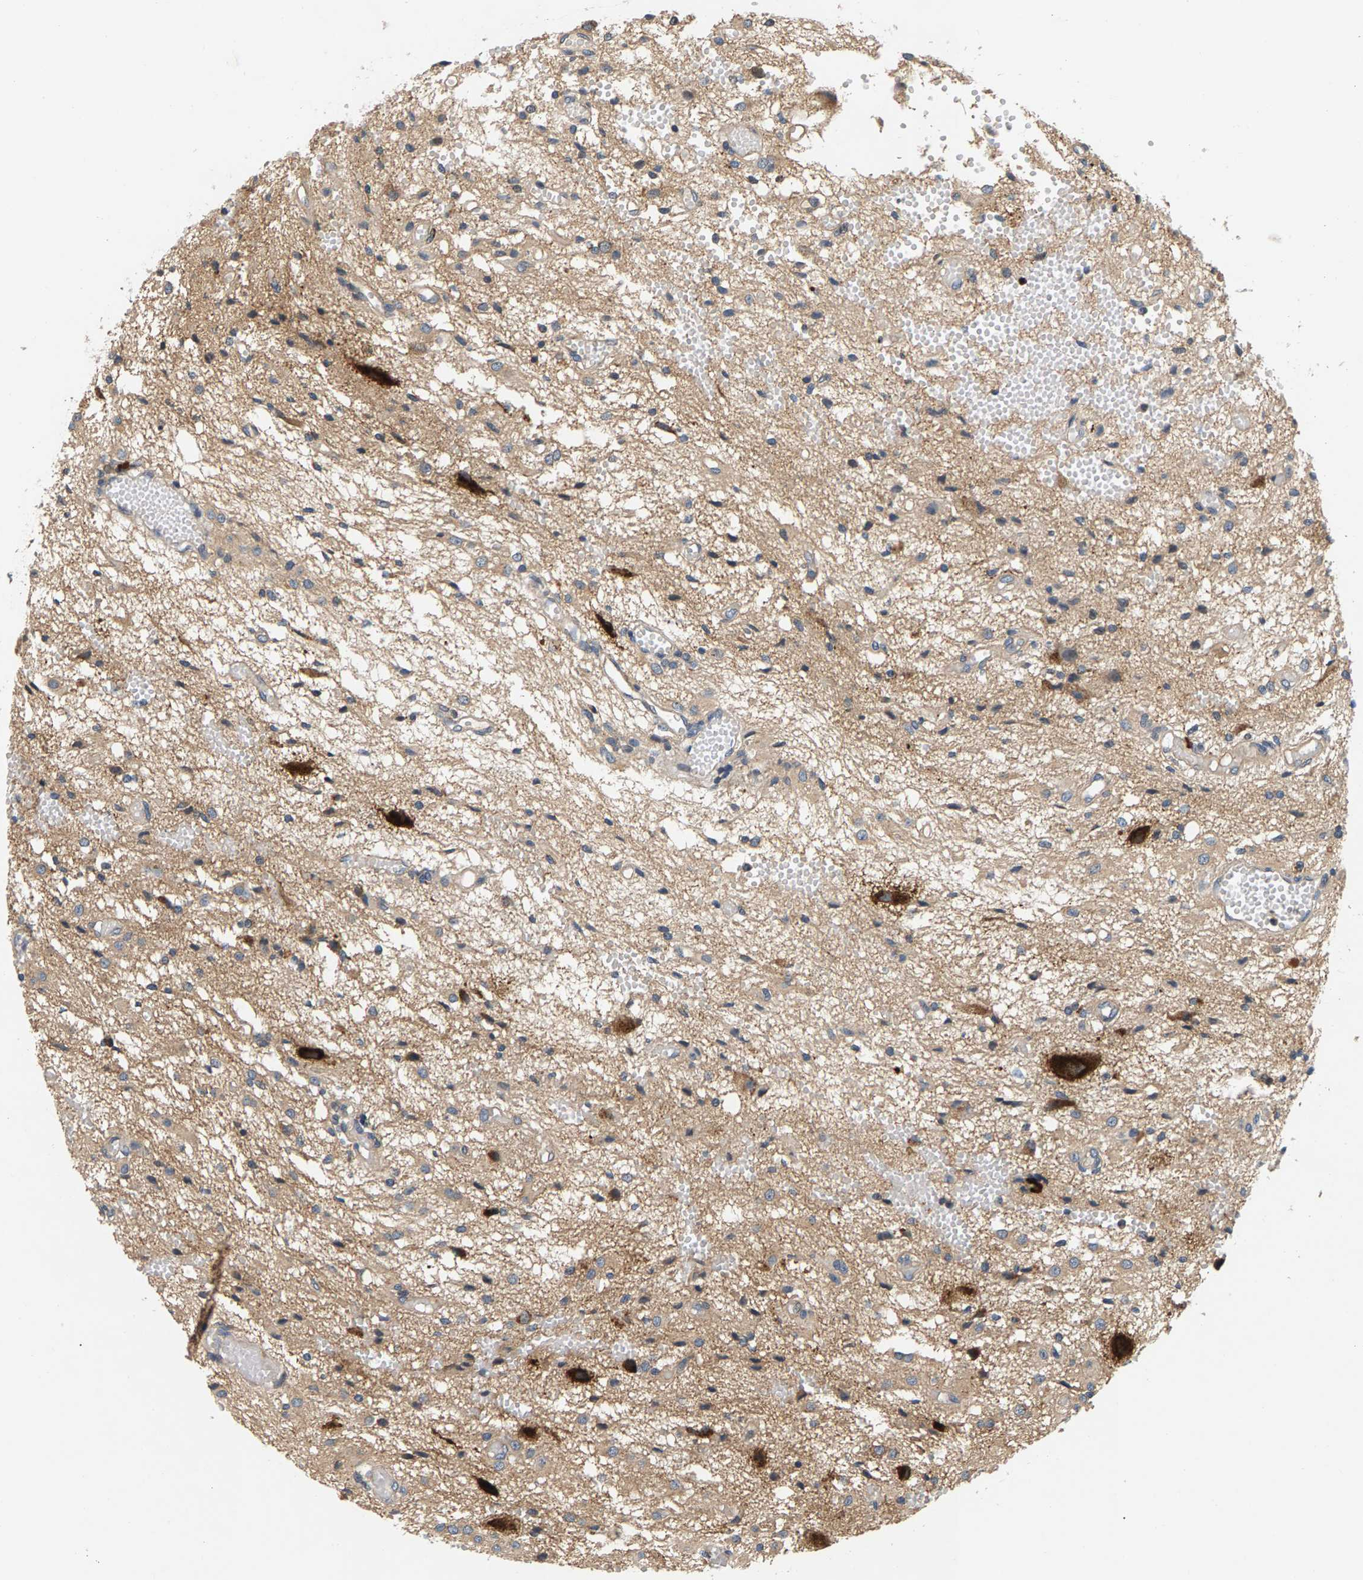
{"staining": {"intensity": "strong", "quantity": "<25%", "location": "cytoplasmic/membranous"}, "tissue": "glioma", "cell_type": "Tumor cells", "image_type": "cancer", "snomed": [{"axis": "morphology", "description": "Glioma, malignant, High grade"}, {"axis": "topography", "description": "Brain"}], "caption": "Immunohistochemical staining of human malignant high-grade glioma displays medium levels of strong cytoplasmic/membranous protein expression in approximately <25% of tumor cells. Nuclei are stained in blue.", "gene": "FAM78A", "patient": {"sex": "female", "age": 59}}